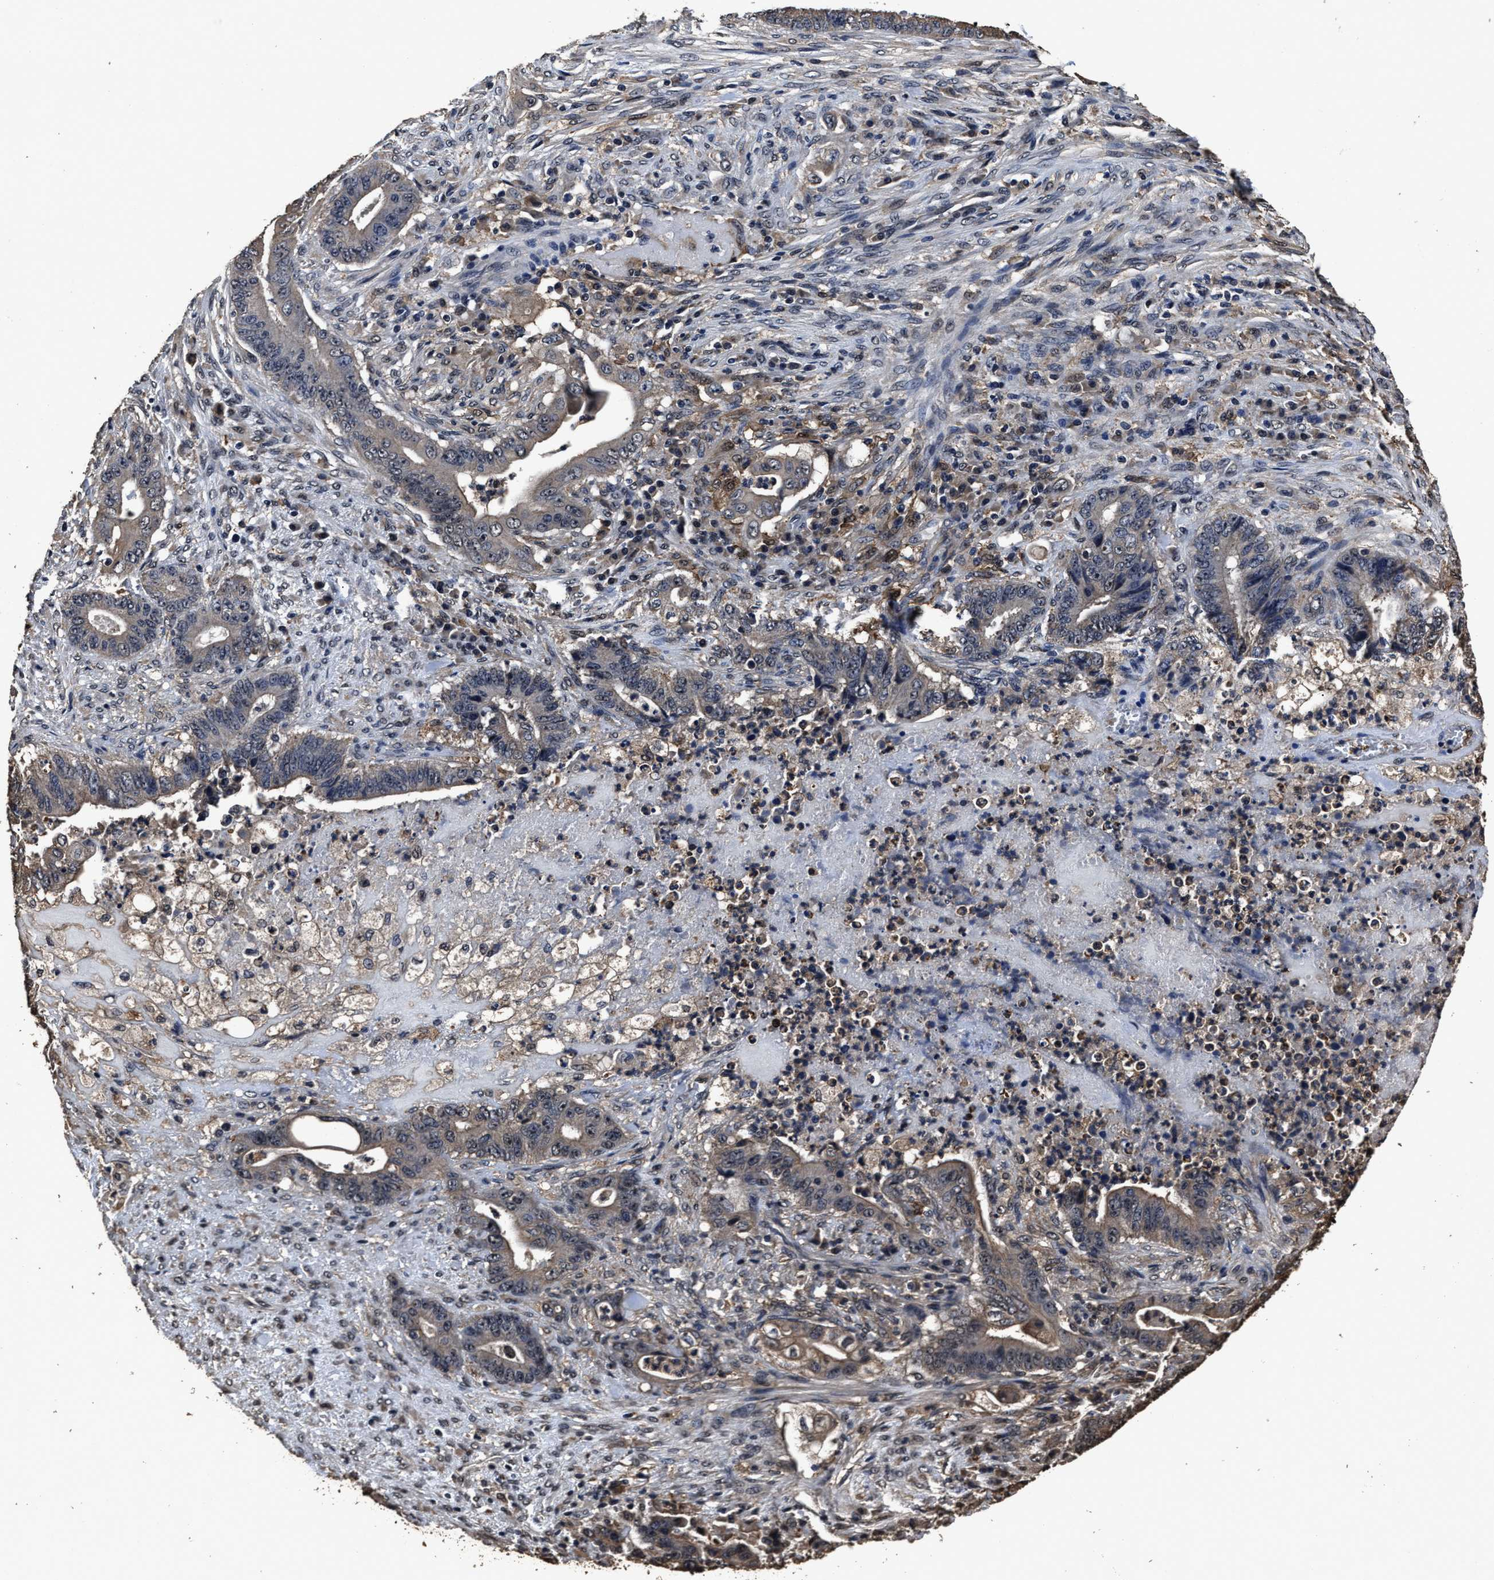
{"staining": {"intensity": "weak", "quantity": "<25%", "location": "cytoplasmic/membranous"}, "tissue": "stomach cancer", "cell_type": "Tumor cells", "image_type": "cancer", "snomed": [{"axis": "morphology", "description": "Adenocarcinoma, NOS"}, {"axis": "topography", "description": "Stomach"}], "caption": "Stomach cancer was stained to show a protein in brown. There is no significant expression in tumor cells.", "gene": "RSBN1L", "patient": {"sex": "female", "age": 73}}